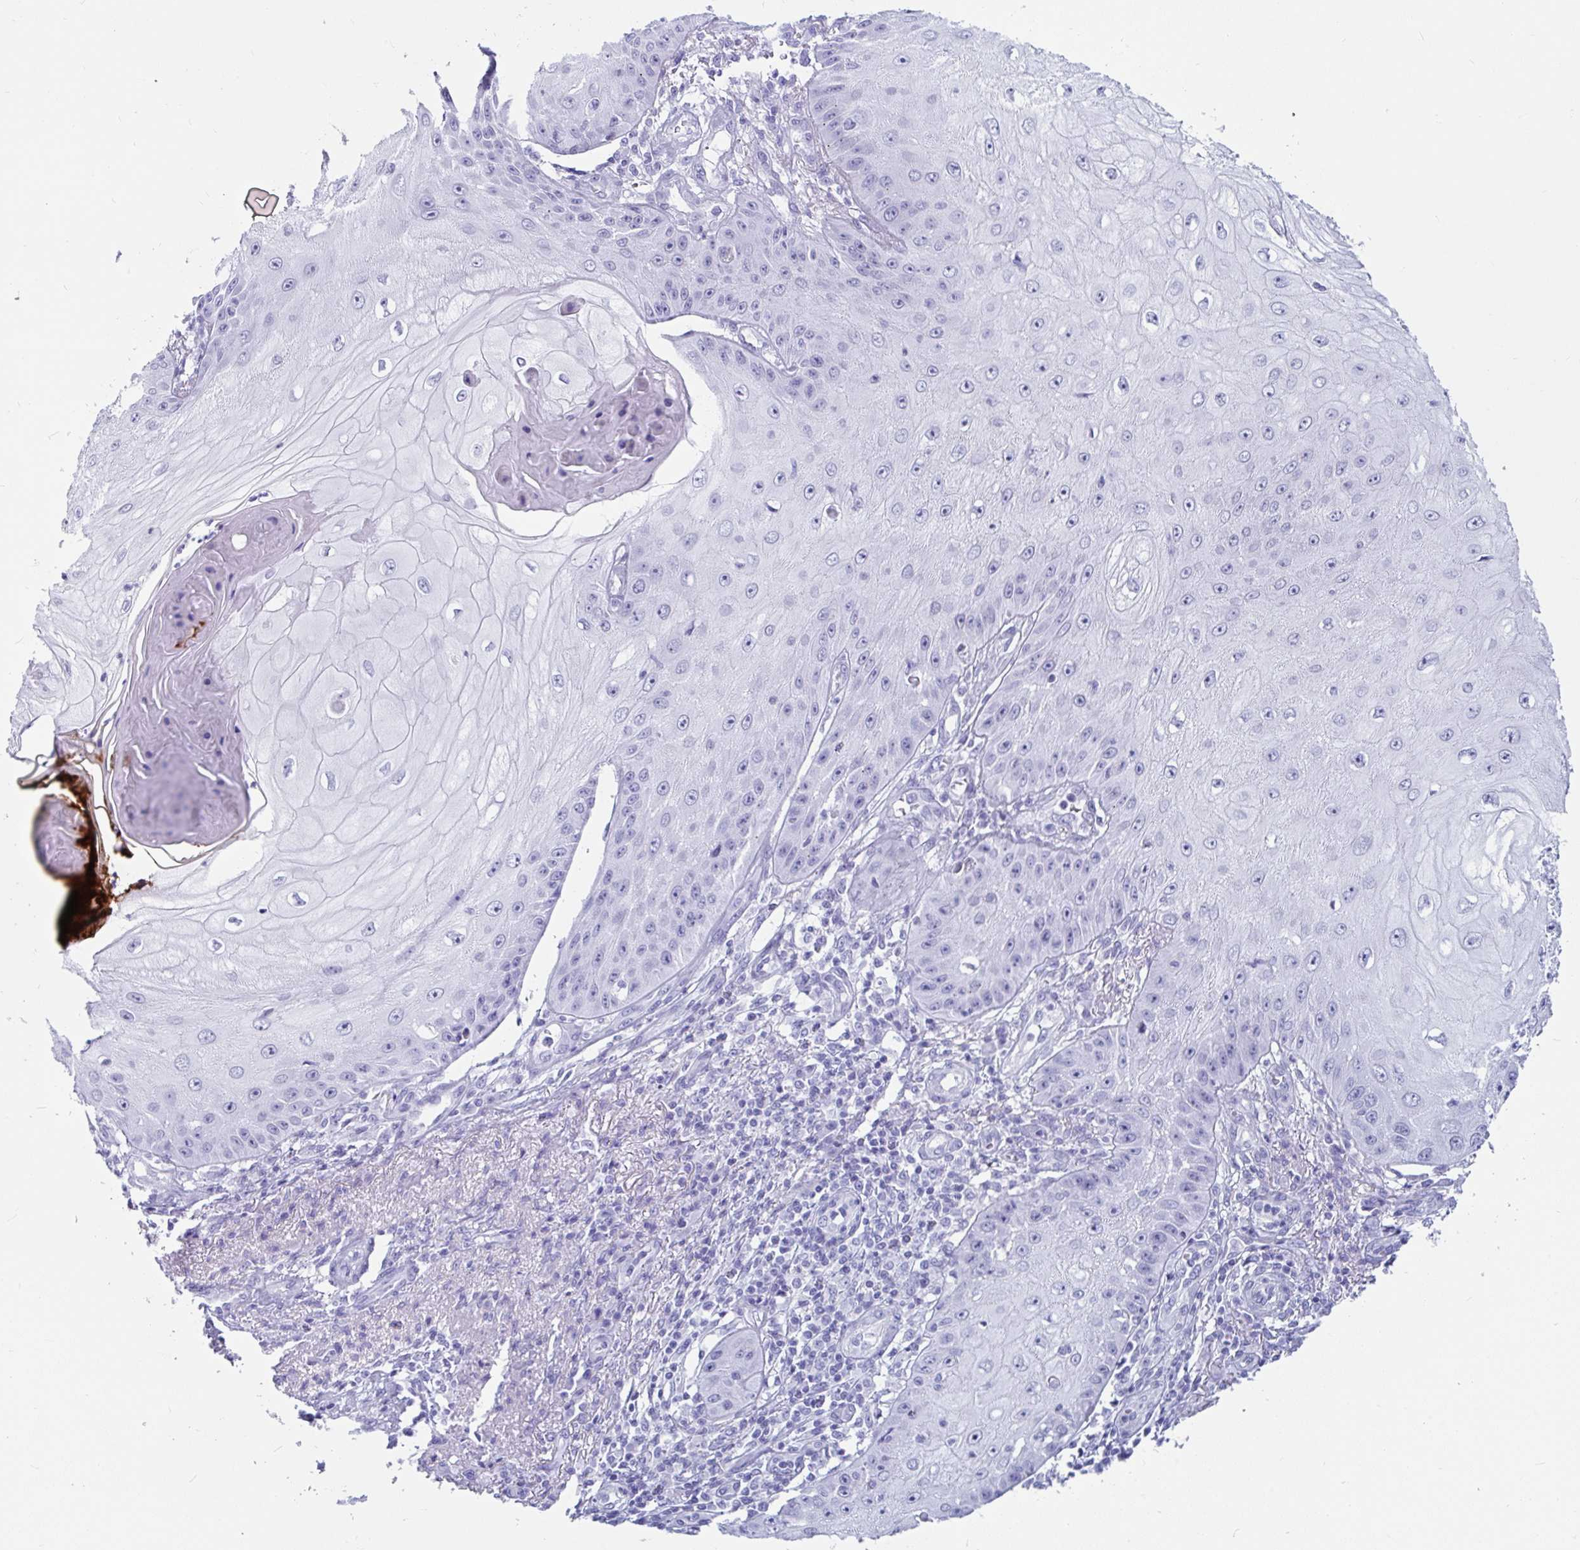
{"staining": {"intensity": "negative", "quantity": "none", "location": "none"}, "tissue": "skin cancer", "cell_type": "Tumor cells", "image_type": "cancer", "snomed": [{"axis": "morphology", "description": "Squamous cell carcinoma, NOS"}, {"axis": "topography", "description": "Skin"}], "caption": "Skin squamous cell carcinoma stained for a protein using immunohistochemistry exhibits no staining tumor cells.", "gene": "GKN2", "patient": {"sex": "male", "age": 70}}